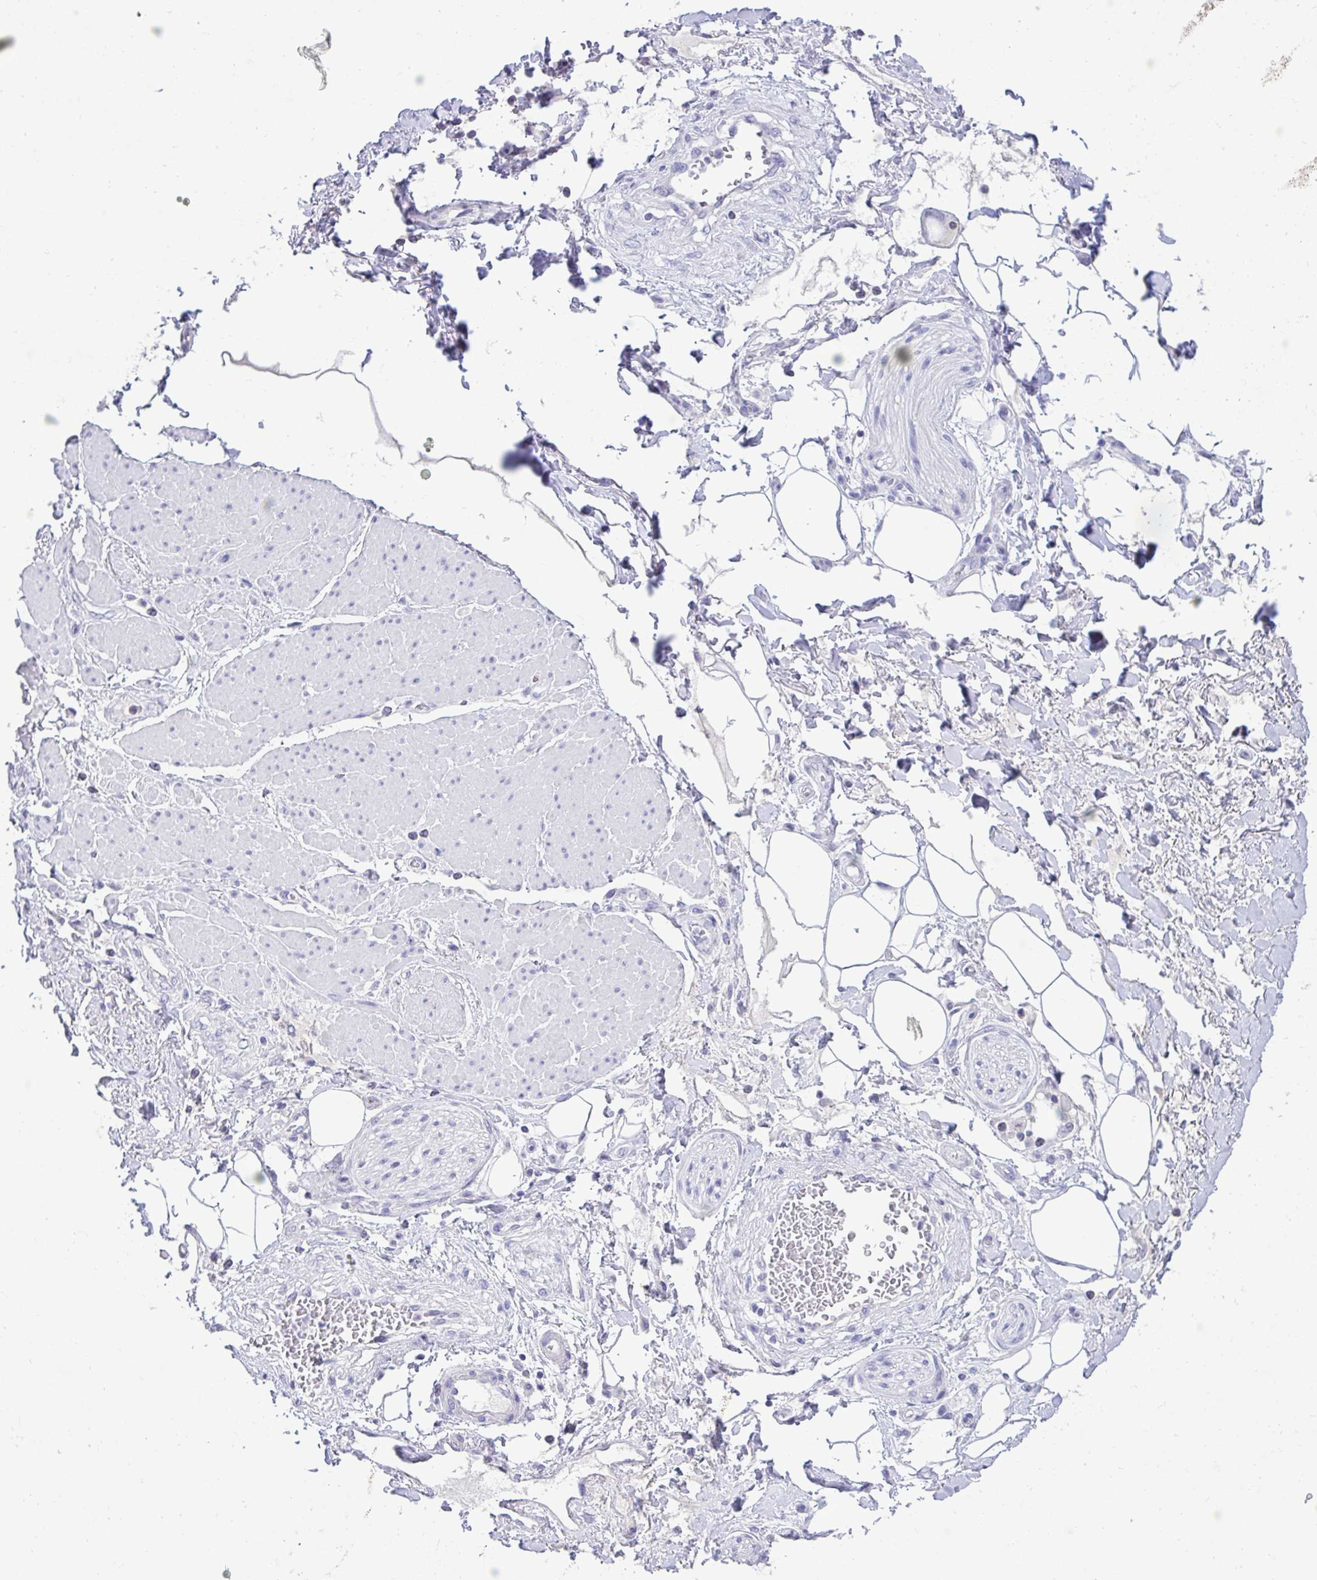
{"staining": {"intensity": "negative", "quantity": "none", "location": "none"}, "tissue": "adipose tissue", "cell_type": "Adipocytes", "image_type": "normal", "snomed": [{"axis": "morphology", "description": "Normal tissue, NOS"}, {"axis": "topography", "description": "Vagina"}, {"axis": "topography", "description": "Peripheral nerve tissue"}], "caption": "High magnification brightfield microscopy of unremarkable adipose tissue stained with DAB (3,3'-diaminobenzidine) (brown) and counterstained with hematoxylin (blue): adipocytes show no significant positivity. (Immunohistochemistry, brightfield microscopy, high magnification).", "gene": "TMCO5A", "patient": {"sex": "female", "age": 71}}